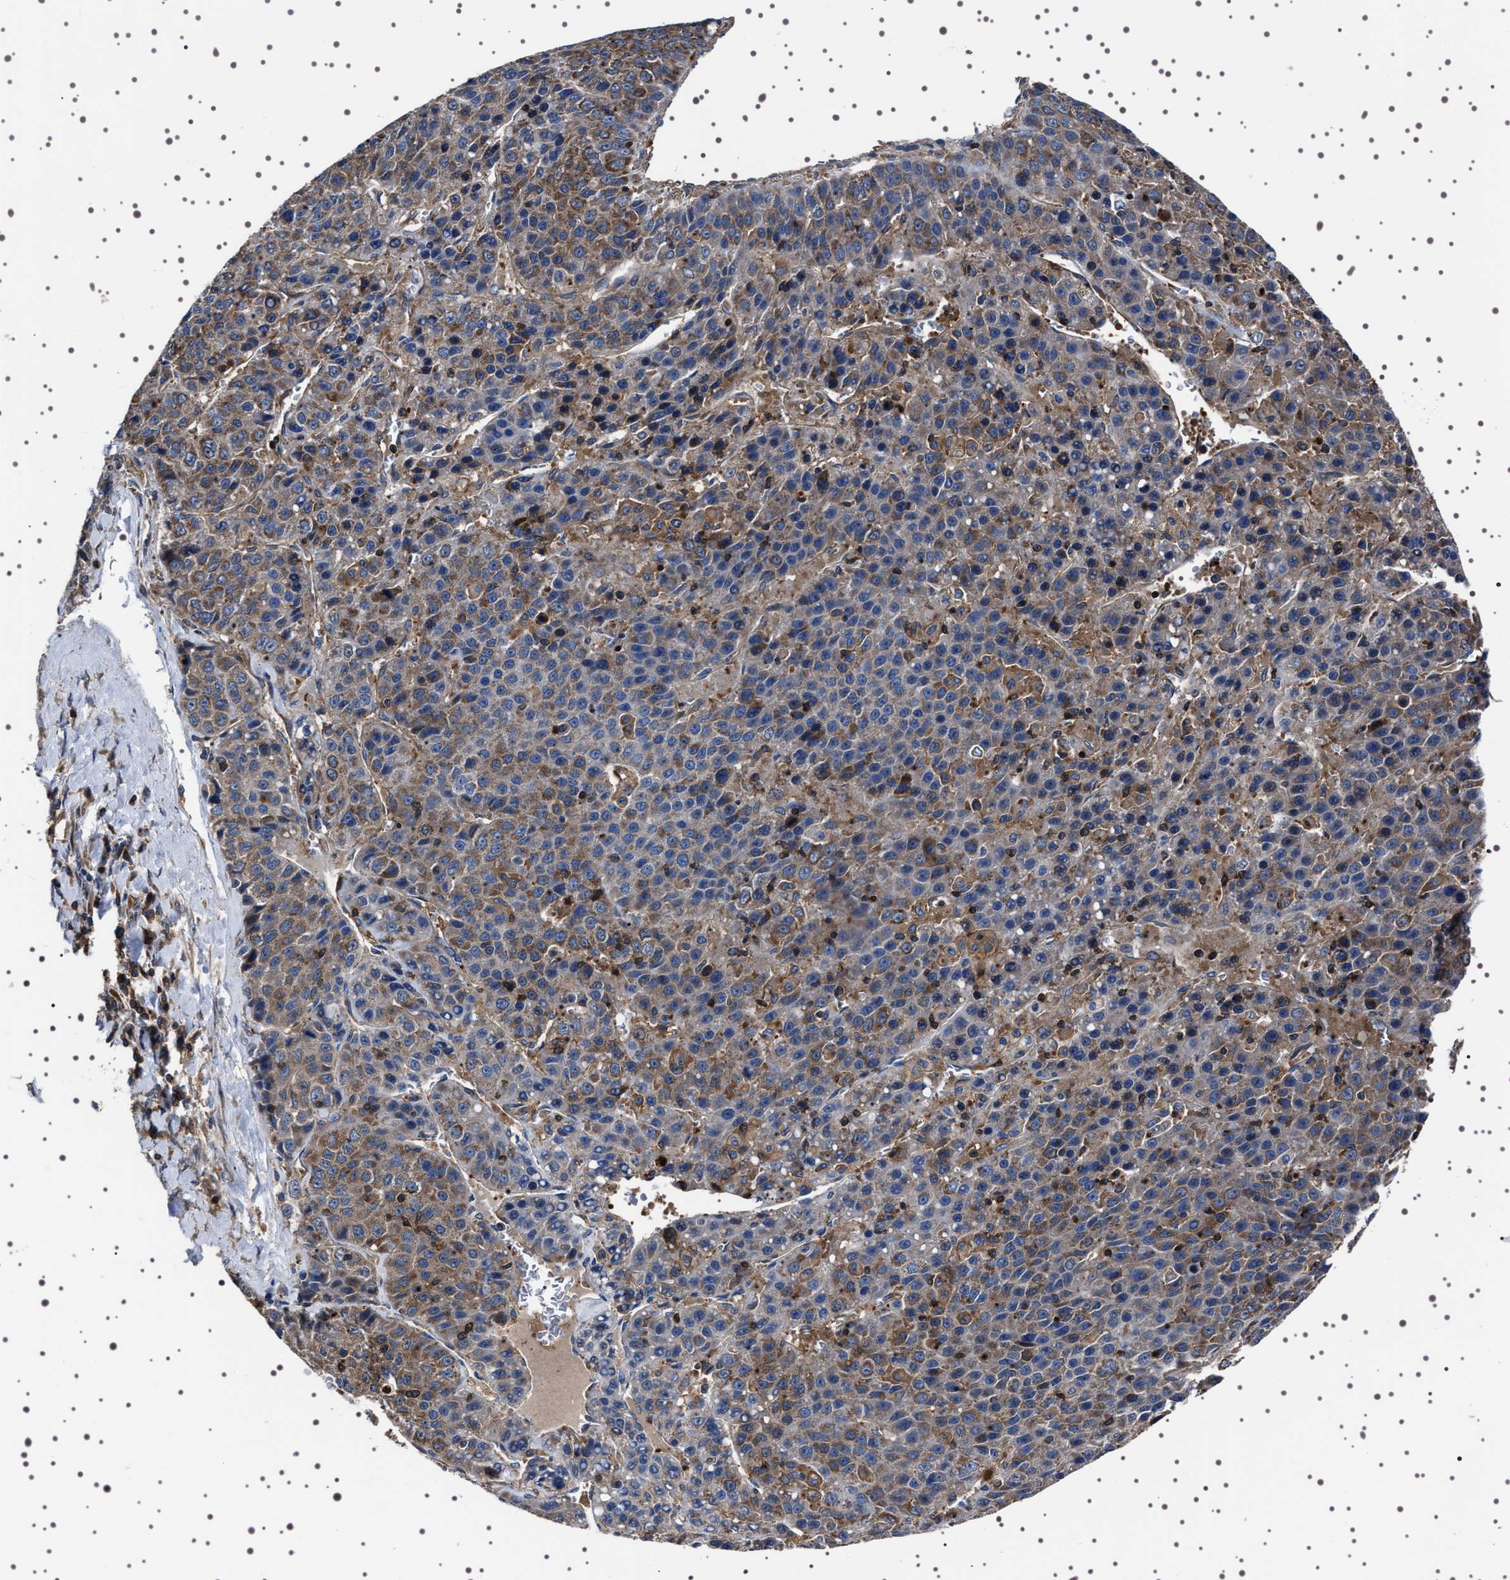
{"staining": {"intensity": "moderate", "quantity": "25%-75%", "location": "cytoplasmic/membranous"}, "tissue": "liver cancer", "cell_type": "Tumor cells", "image_type": "cancer", "snomed": [{"axis": "morphology", "description": "Carcinoma, Hepatocellular, NOS"}, {"axis": "topography", "description": "Liver"}], "caption": "Protein analysis of liver hepatocellular carcinoma tissue shows moderate cytoplasmic/membranous expression in about 25%-75% of tumor cells. (IHC, brightfield microscopy, high magnification).", "gene": "WDR1", "patient": {"sex": "female", "age": 53}}